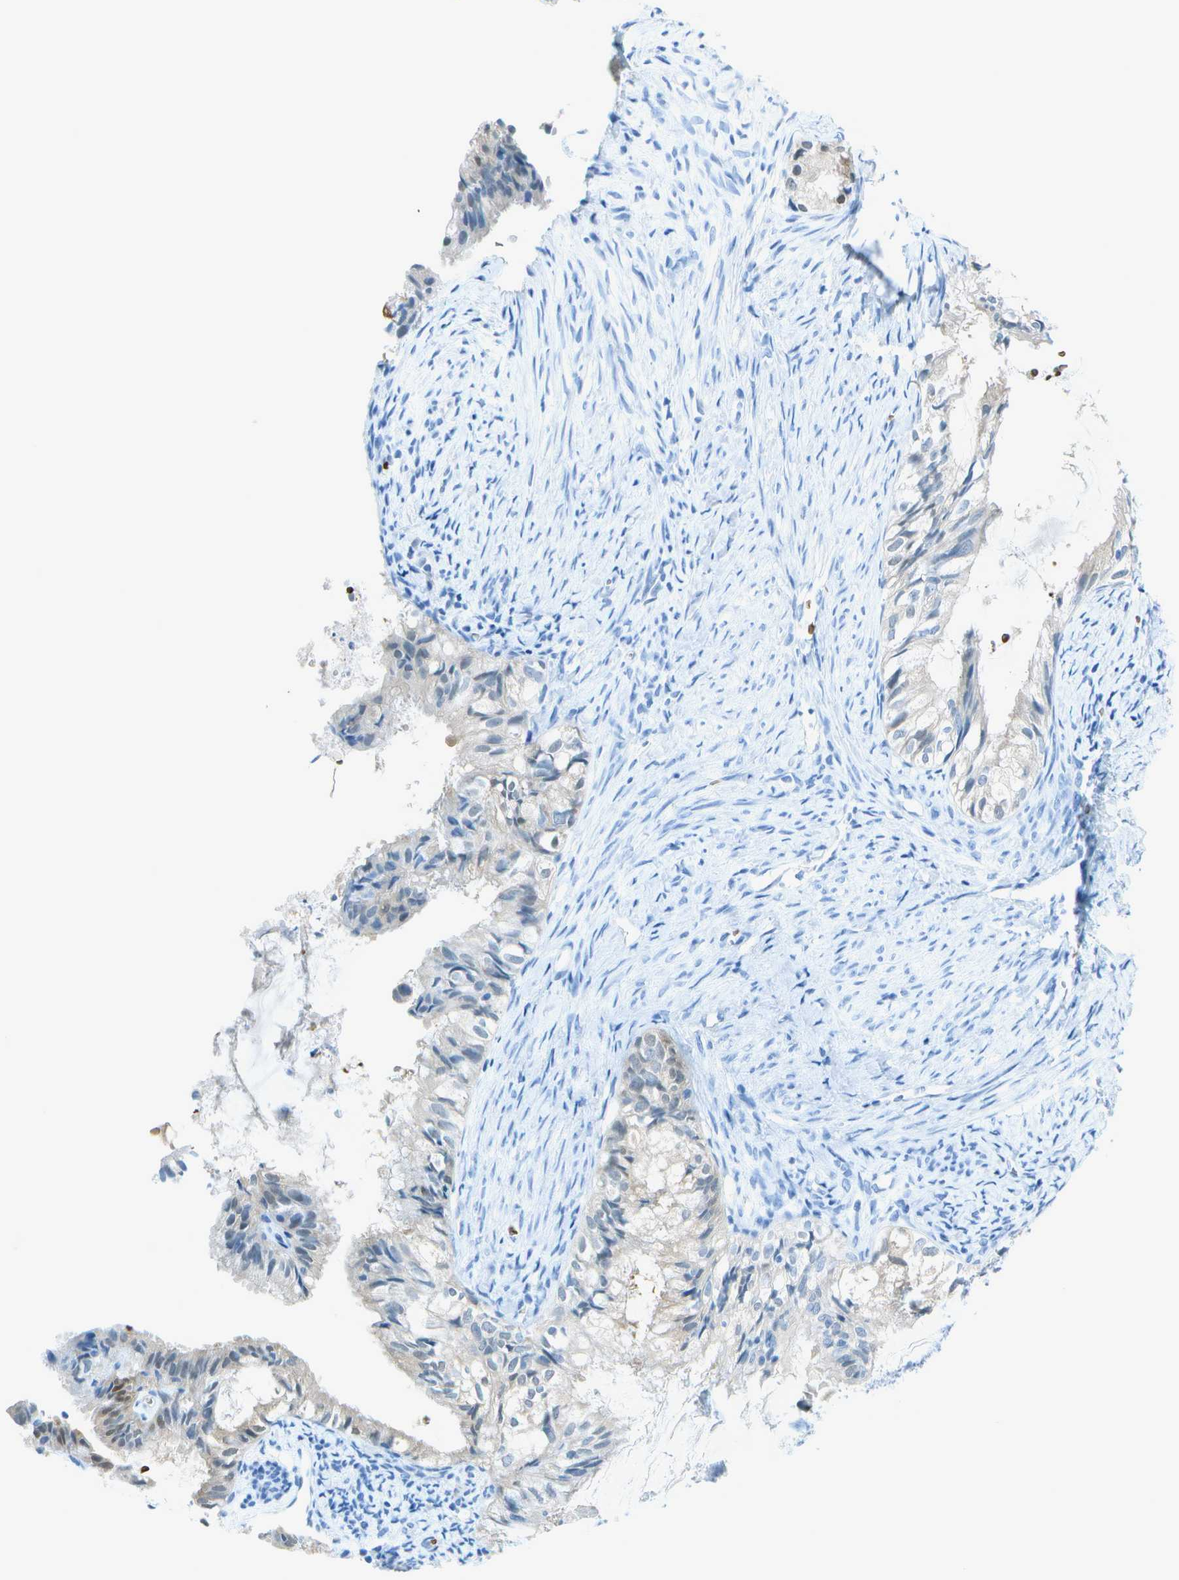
{"staining": {"intensity": "weak", "quantity": "<25%", "location": "cytoplasmic/membranous"}, "tissue": "cervical cancer", "cell_type": "Tumor cells", "image_type": "cancer", "snomed": [{"axis": "morphology", "description": "Normal tissue, NOS"}, {"axis": "morphology", "description": "Adenocarcinoma, NOS"}, {"axis": "topography", "description": "Cervix"}, {"axis": "topography", "description": "Endometrium"}], "caption": "High magnification brightfield microscopy of adenocarcinoma (cervical) stained with DAB (brown) and counterstained with hematoxylin (blue): tumor cells show no significant expression.", "gene": "ASL", "patient": {"sex": "female", "age": 86}}